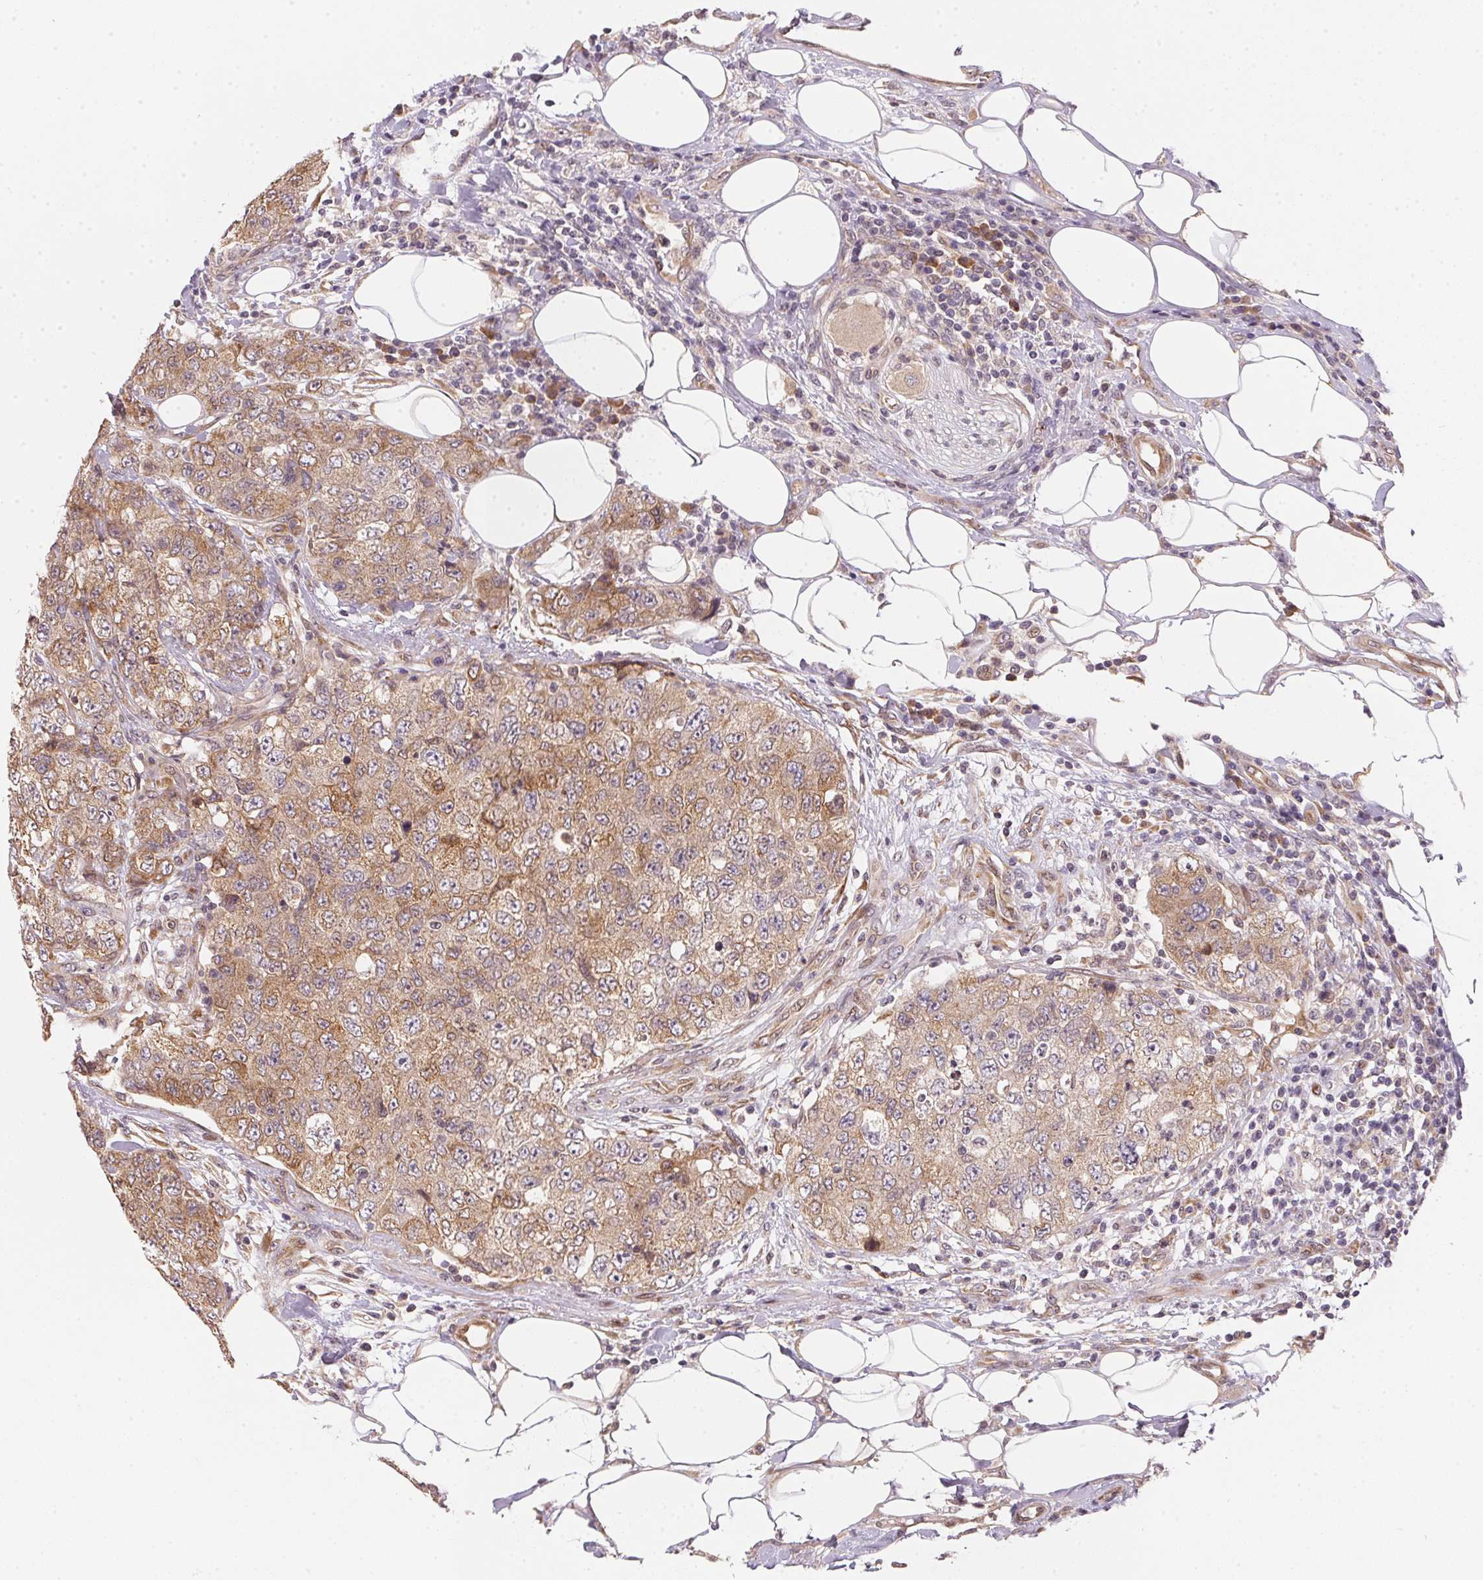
{"staining": {"intensity": "moderate", "quantity": ">75%", "location": "cytoplasmic/membranous,nuclear"}, "tissue": "urothelial cancer", "cell_type": "Tumor cells", "image_type": "cancer", "snomed": [{"axis": "morphology", "description": "Urothelial carcinoma, High grade"}, {"axis": "topography", "description": "Urinary bladder"}], "caption": "Human urothelial carcinoma (high-grade) stained for a protein (brown) displays moderate cytoplasmic/membranous and nuclear positive positivity in about >75% of tumor cells.", "gene": "EI24", "patient": {"sex": "female", "age": 78}}